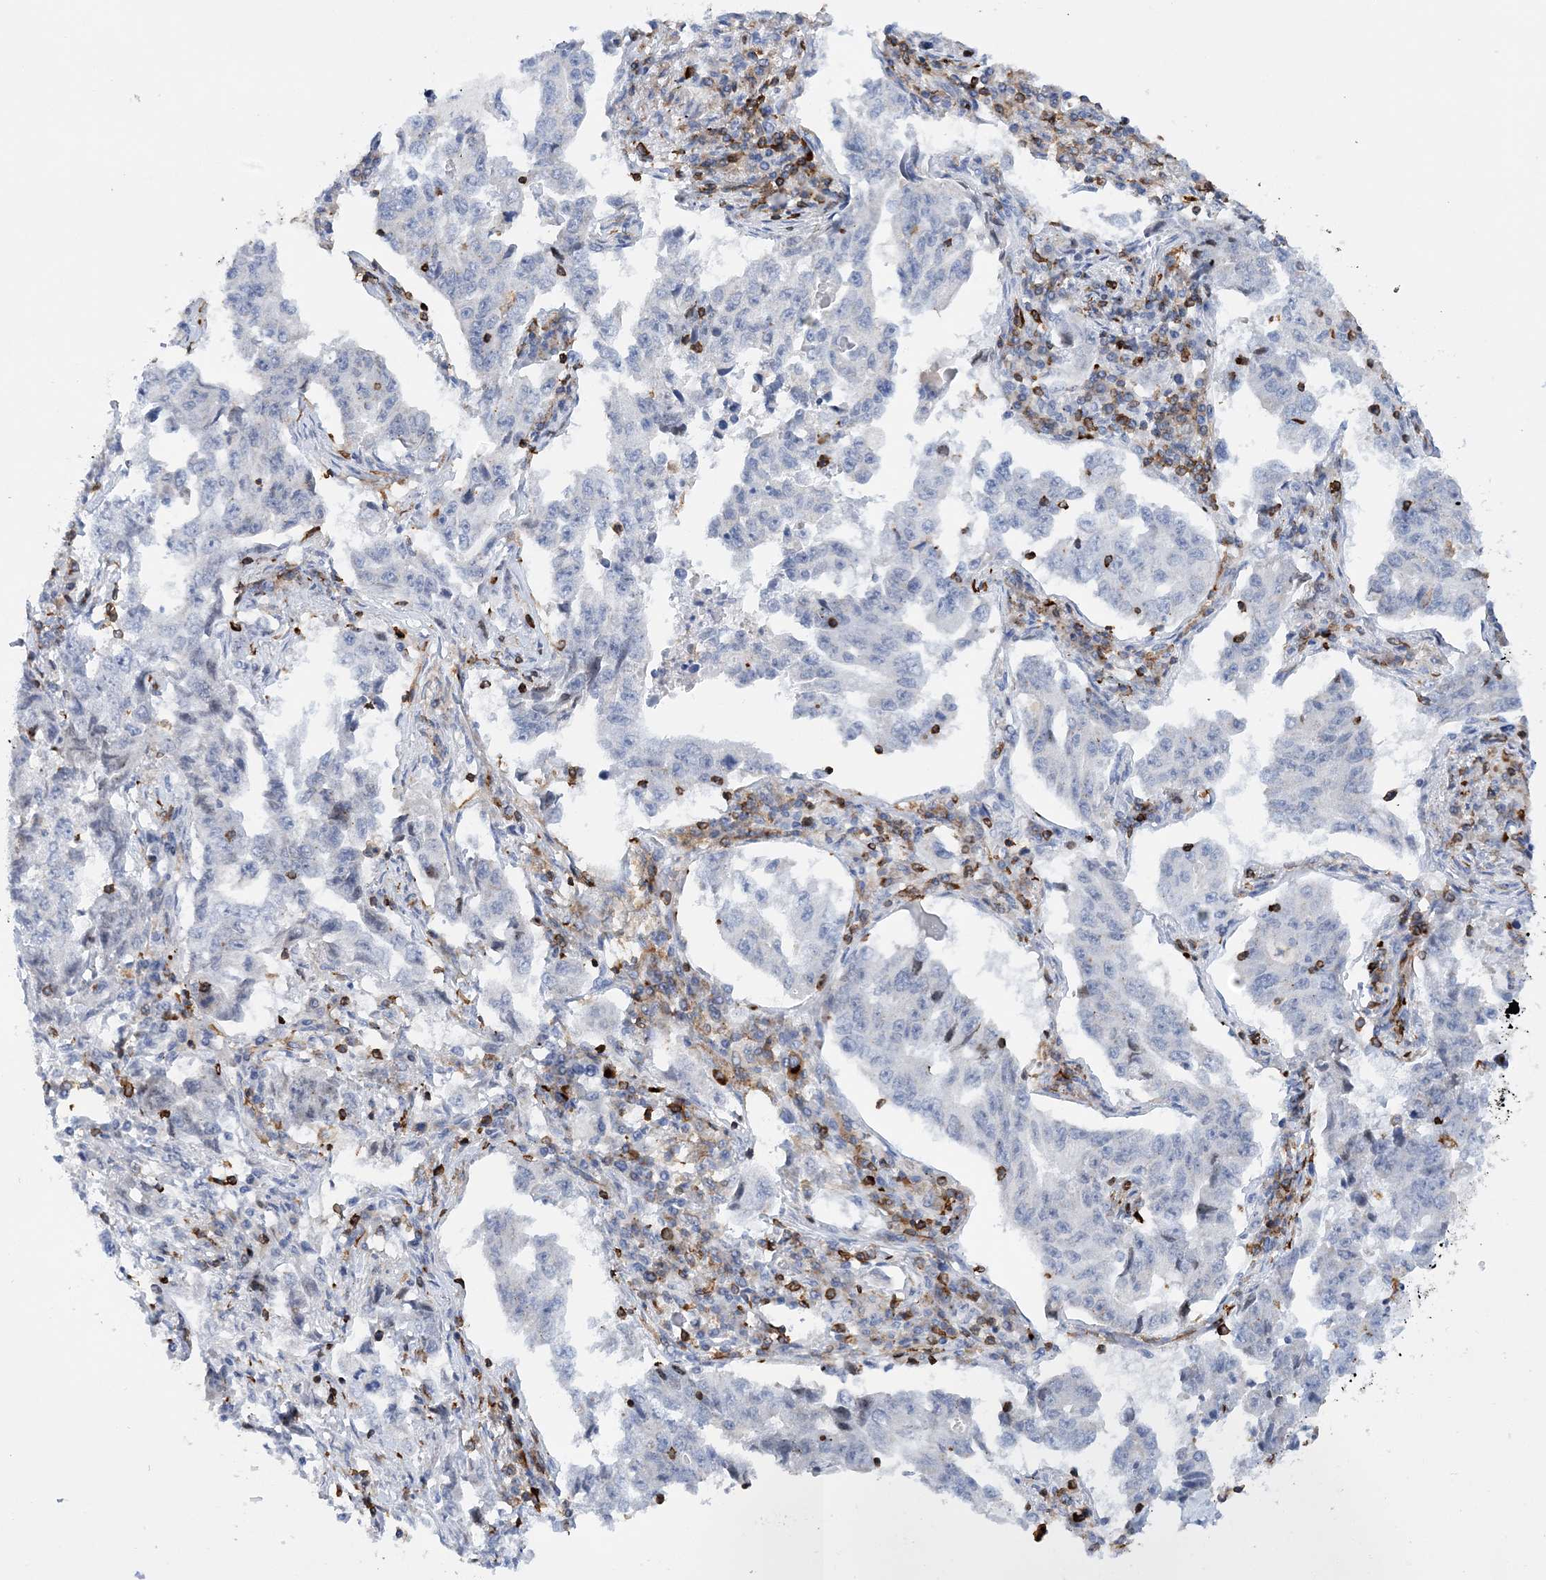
{"staining": {"intensity": "negative", "quantity": "none", "location": "none"}, "tissue": "lung cancer", "cell_type": "Tumor cells", "image_type": "cancer", "snomed": [{"axis": "morphology", "description": "Adenocarcinoma, NOS"}, {"axis": "topography", "description": "Lung"}], "caption": "Human lung cancer (adenocarcinoma) stained for a protein using immunohistochemistry (IHC) displays no expression in tumor cells.", "gene": "PRMT9", "patient": {"sex": "female", "age": 51}}